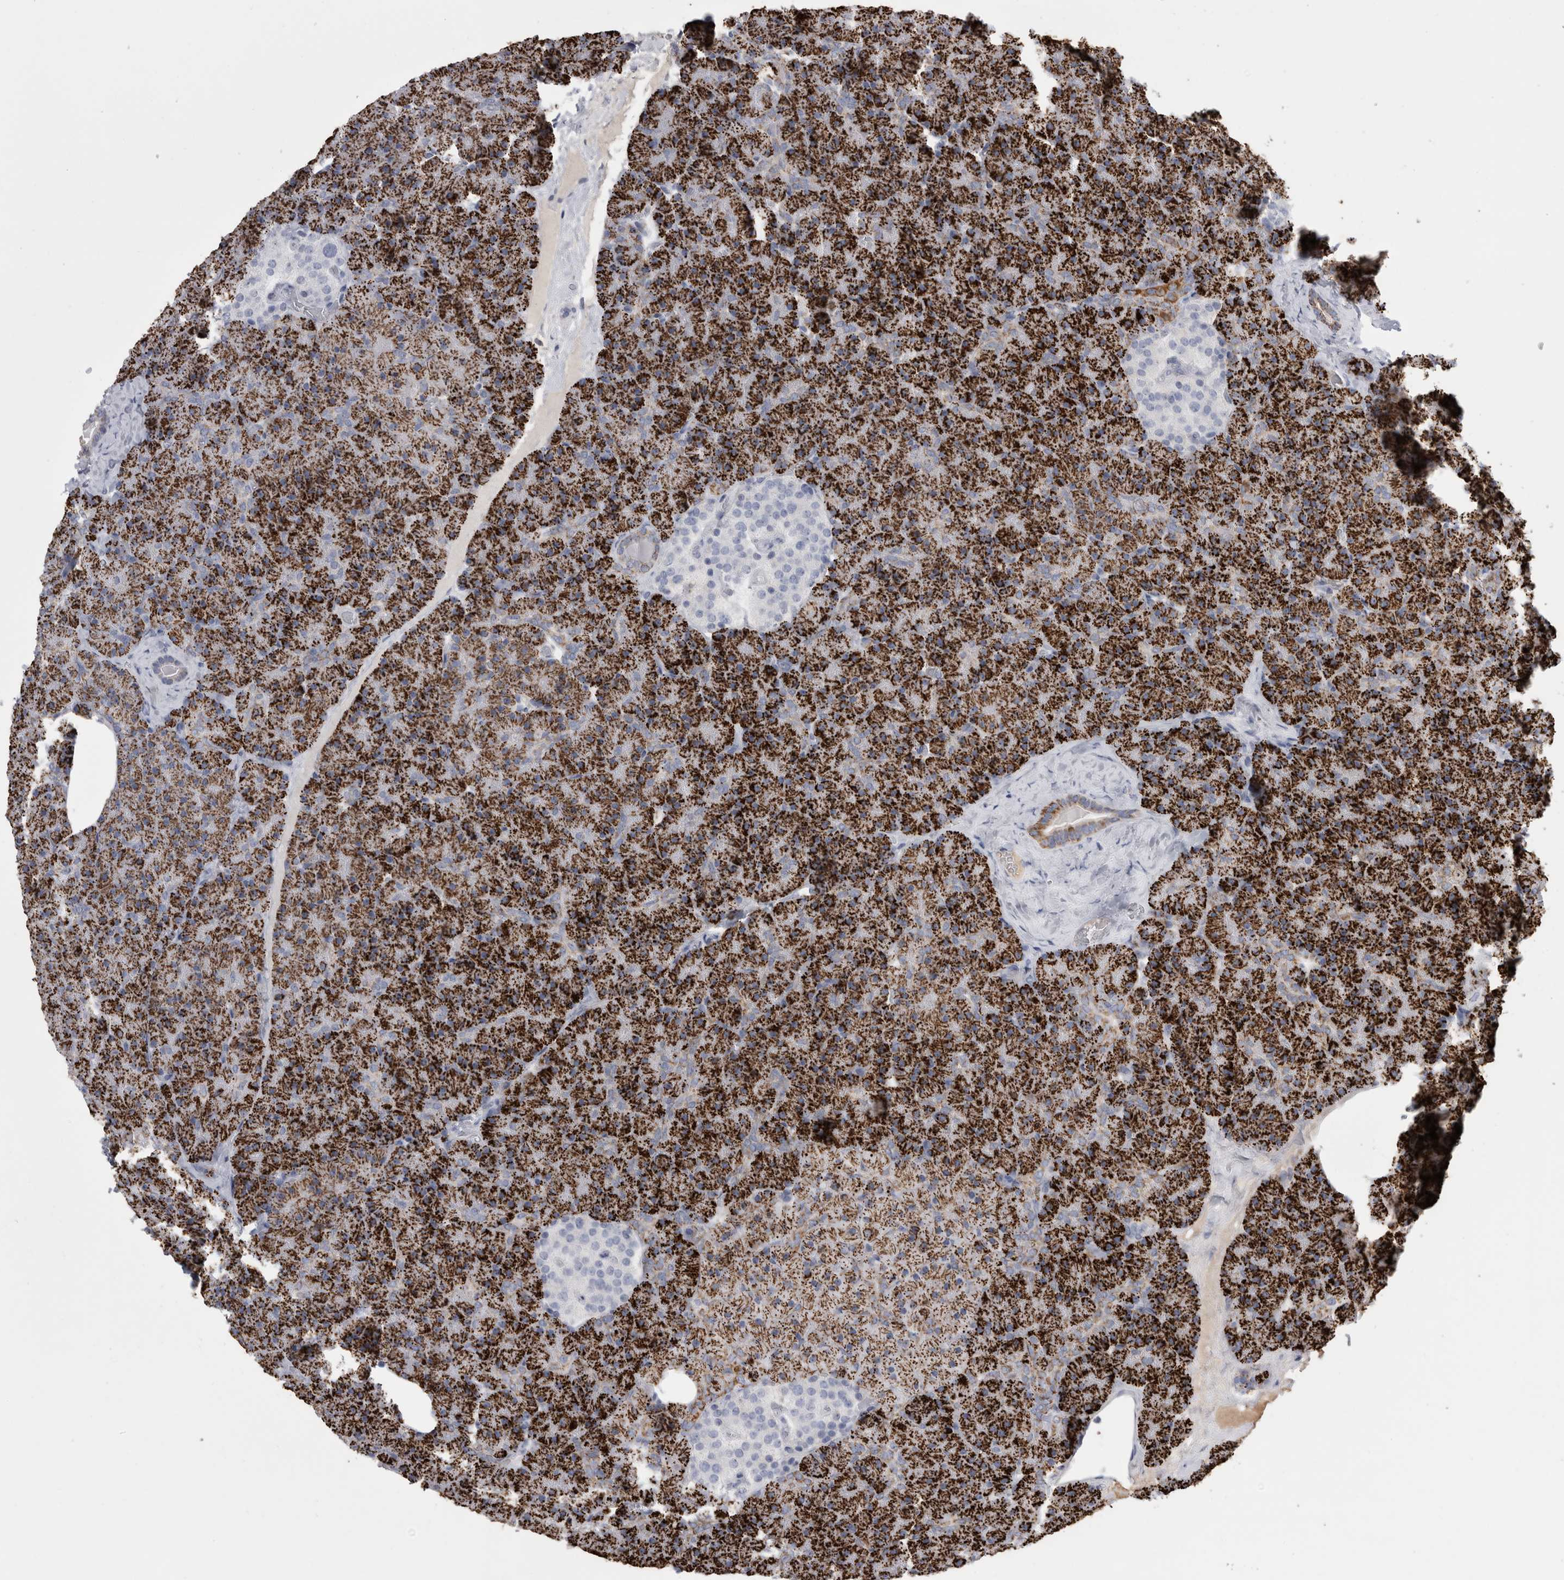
{"staining": {"intensity": "strong", "quantity": ">75%", "location": "cytoplasmic/membranous"}, "tissue": "pancreas", "cell_type": "Exocrine glandular cells", "image_type": "normal", "snomed": [{"axis": "morphology", "description": "Normal tissue, NOS"}, {"axis": "morphology", "description": "Carcinoid, malignant, NOS"}, {"axis": "topography", "description": "Pancreas"}], "caption": "Pancreas stained for a protein demonstrates strong cytoplasmic/membranous positivity in exocrine glandular cells. The staining is performed using DAB (3,3'-diaminobenzidine) brown chromogen to label protein expression. The nuclei are counter-stained blue using hematoxylin.", "gene": "GATM", "patient": {"sex": "female", "age": 35}}